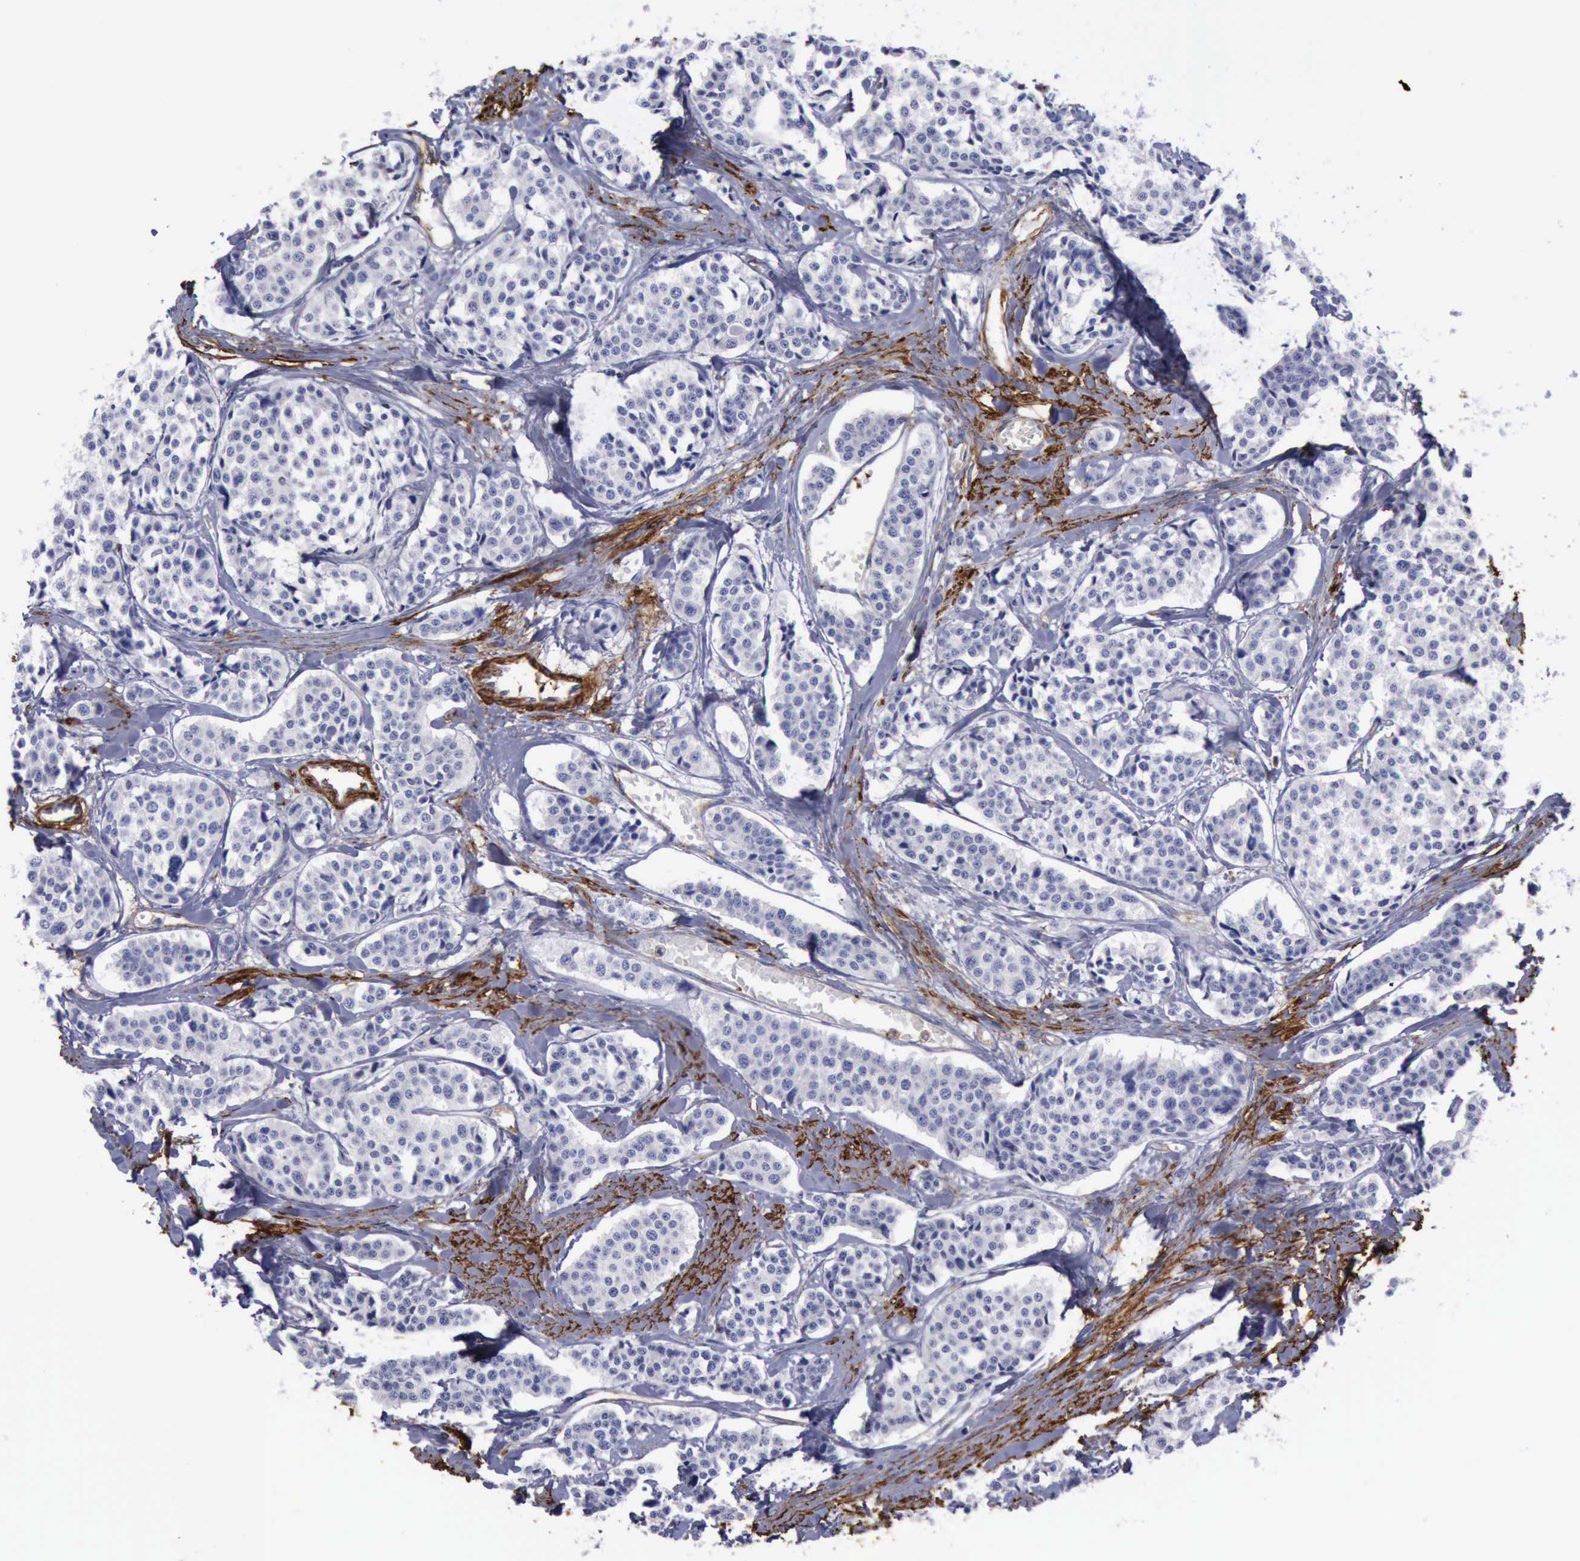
{"staining": {"intensity": "negative", "quantity": "none", "location": "none"}, "tissue": "carcinoid", "cell_type": "Tumor cells", "image_type": "cancer", "snomed": [{"axis": "morphology", "description": "Carcinoid, malignant, NOS"}, {"axis": "topography", "description": "Small intestine"}], "caption": "The image displays no significant expression in tumor cells of malignant carcinoid.", "gene": "FLNA", "patient": {"sex": "male", "age": 60}}